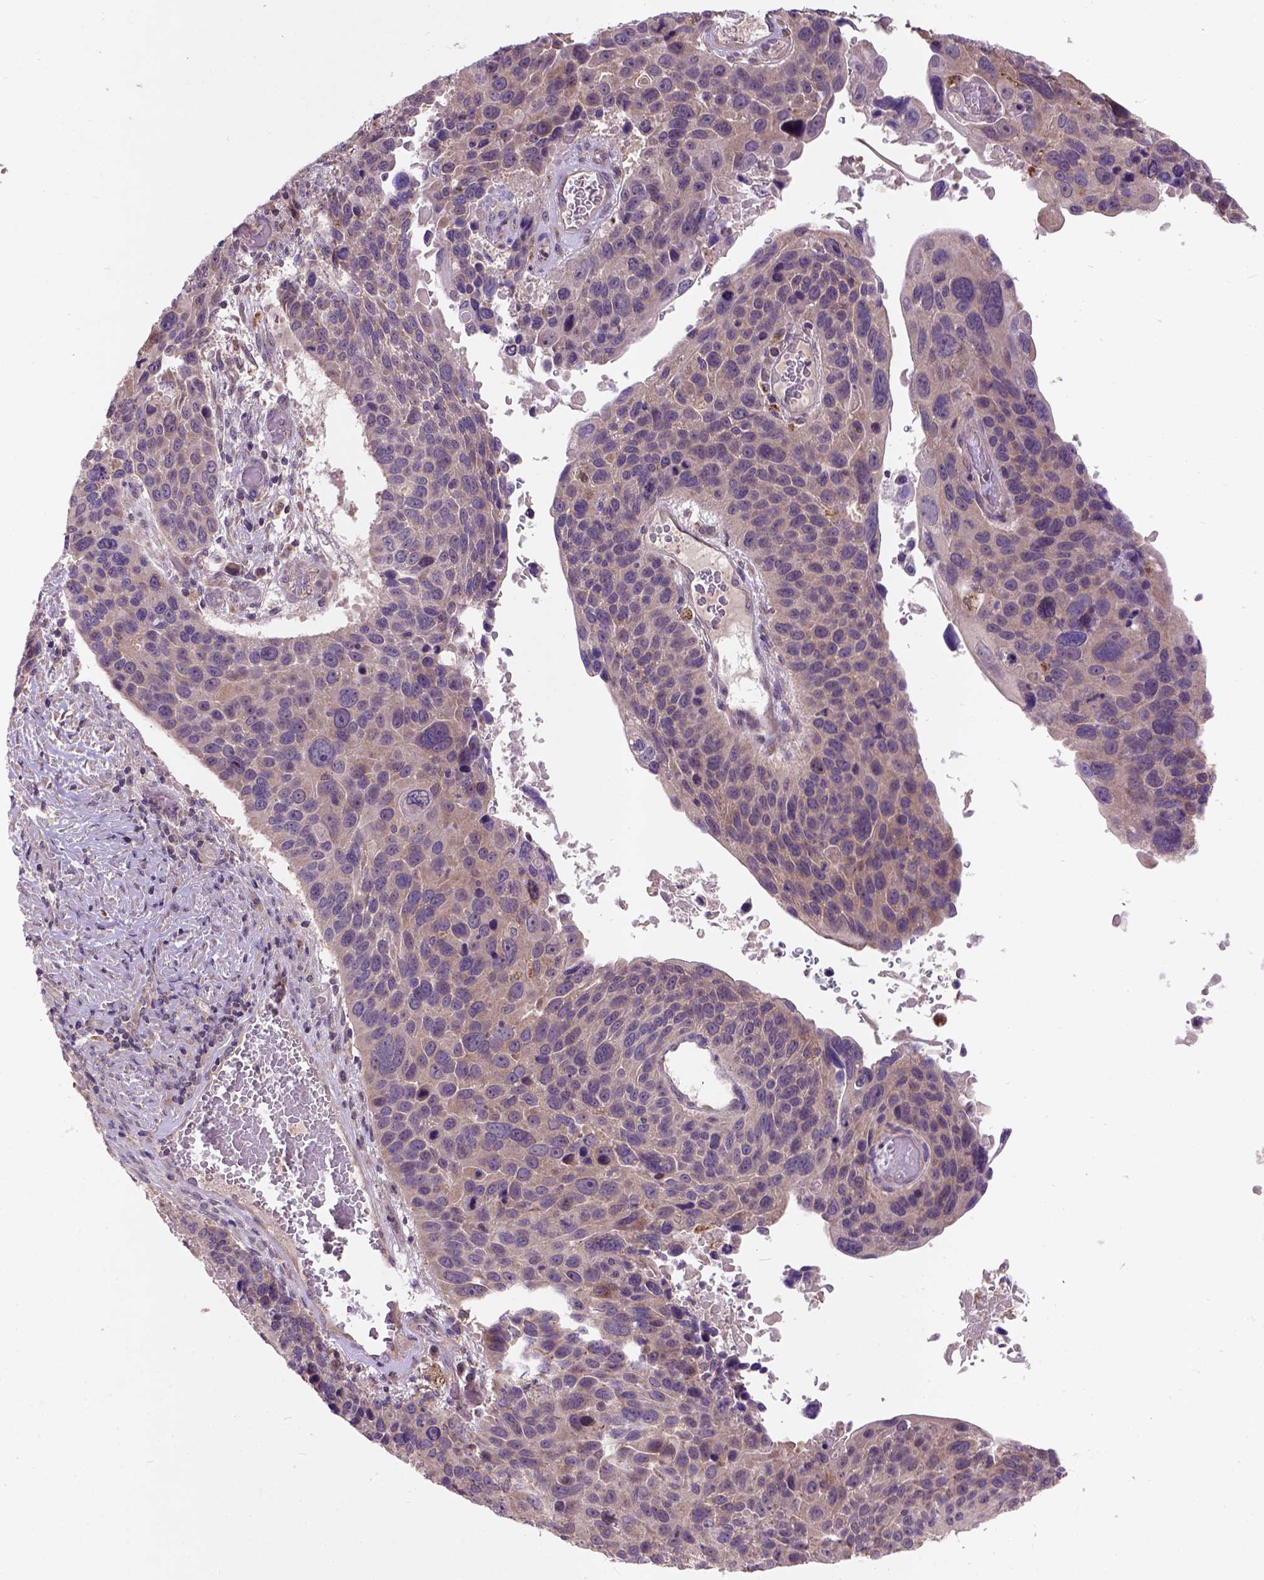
{"staining": {"intensity": "moderate", "quantity": "<25%", "location": "cytoplasmic/membranous"}, "tissue": "lung cancer", "cell_type": "Tumor cells", "image_type": "cancer", "snomed": [{"axis": "morphology", "description": "Squamous cell carcinoma, NOS"}, {"axis": "topography", "description": "Lung"}], "caption": "Immunohistochemistry micrograph of lung cancer stained for a protein (brown), which demonstrates low levels of moderate cytoplasmic/membranous expression in approximately <25% of tumor cells.", "gene": "KBTBD8", "patient": {"sex": "male", "age": 68}}